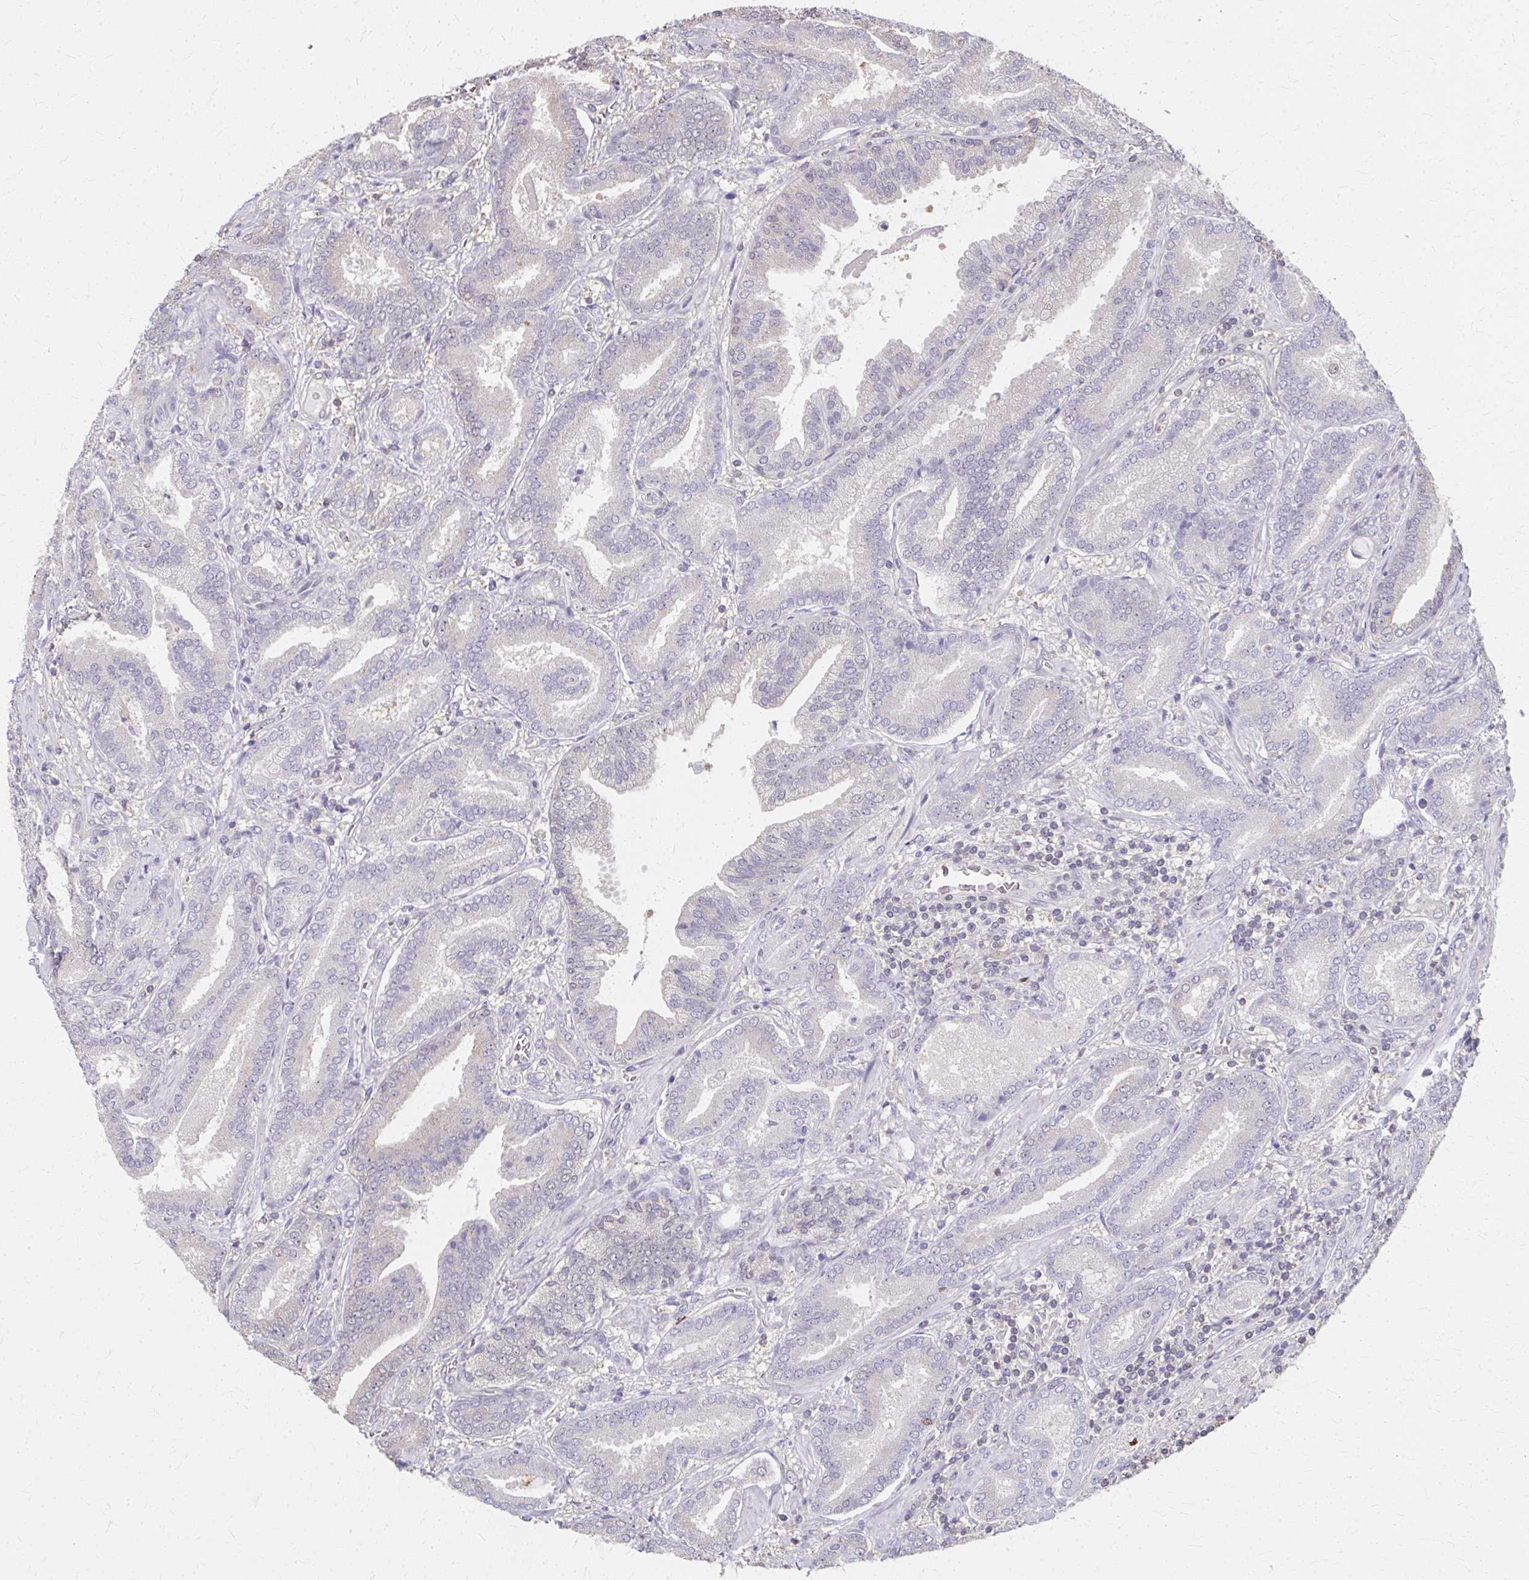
{"staining": {"intensity": "negative", "quantity": "none", "location": "none"}, "tissue": "prostate cancer", "cell_type": "Tumor cells", "image_type": "cancer", "snomed": [{"axis": "morphology", "description": "Adenocarcinoma, High grade"}, {"axis": "topography", "description": "Prostate"}], "caption": "A photomicrograph of human high-grade adenocarcinoma (prostate) is negative for staining in tumor cells. Brightfield microscopy of IHC stained with DAB (brown) and hematoxylin (blue), captured at high magnification.", "gene": "RABGAP1L", "patient": {"sex": "male", "age": 62}}